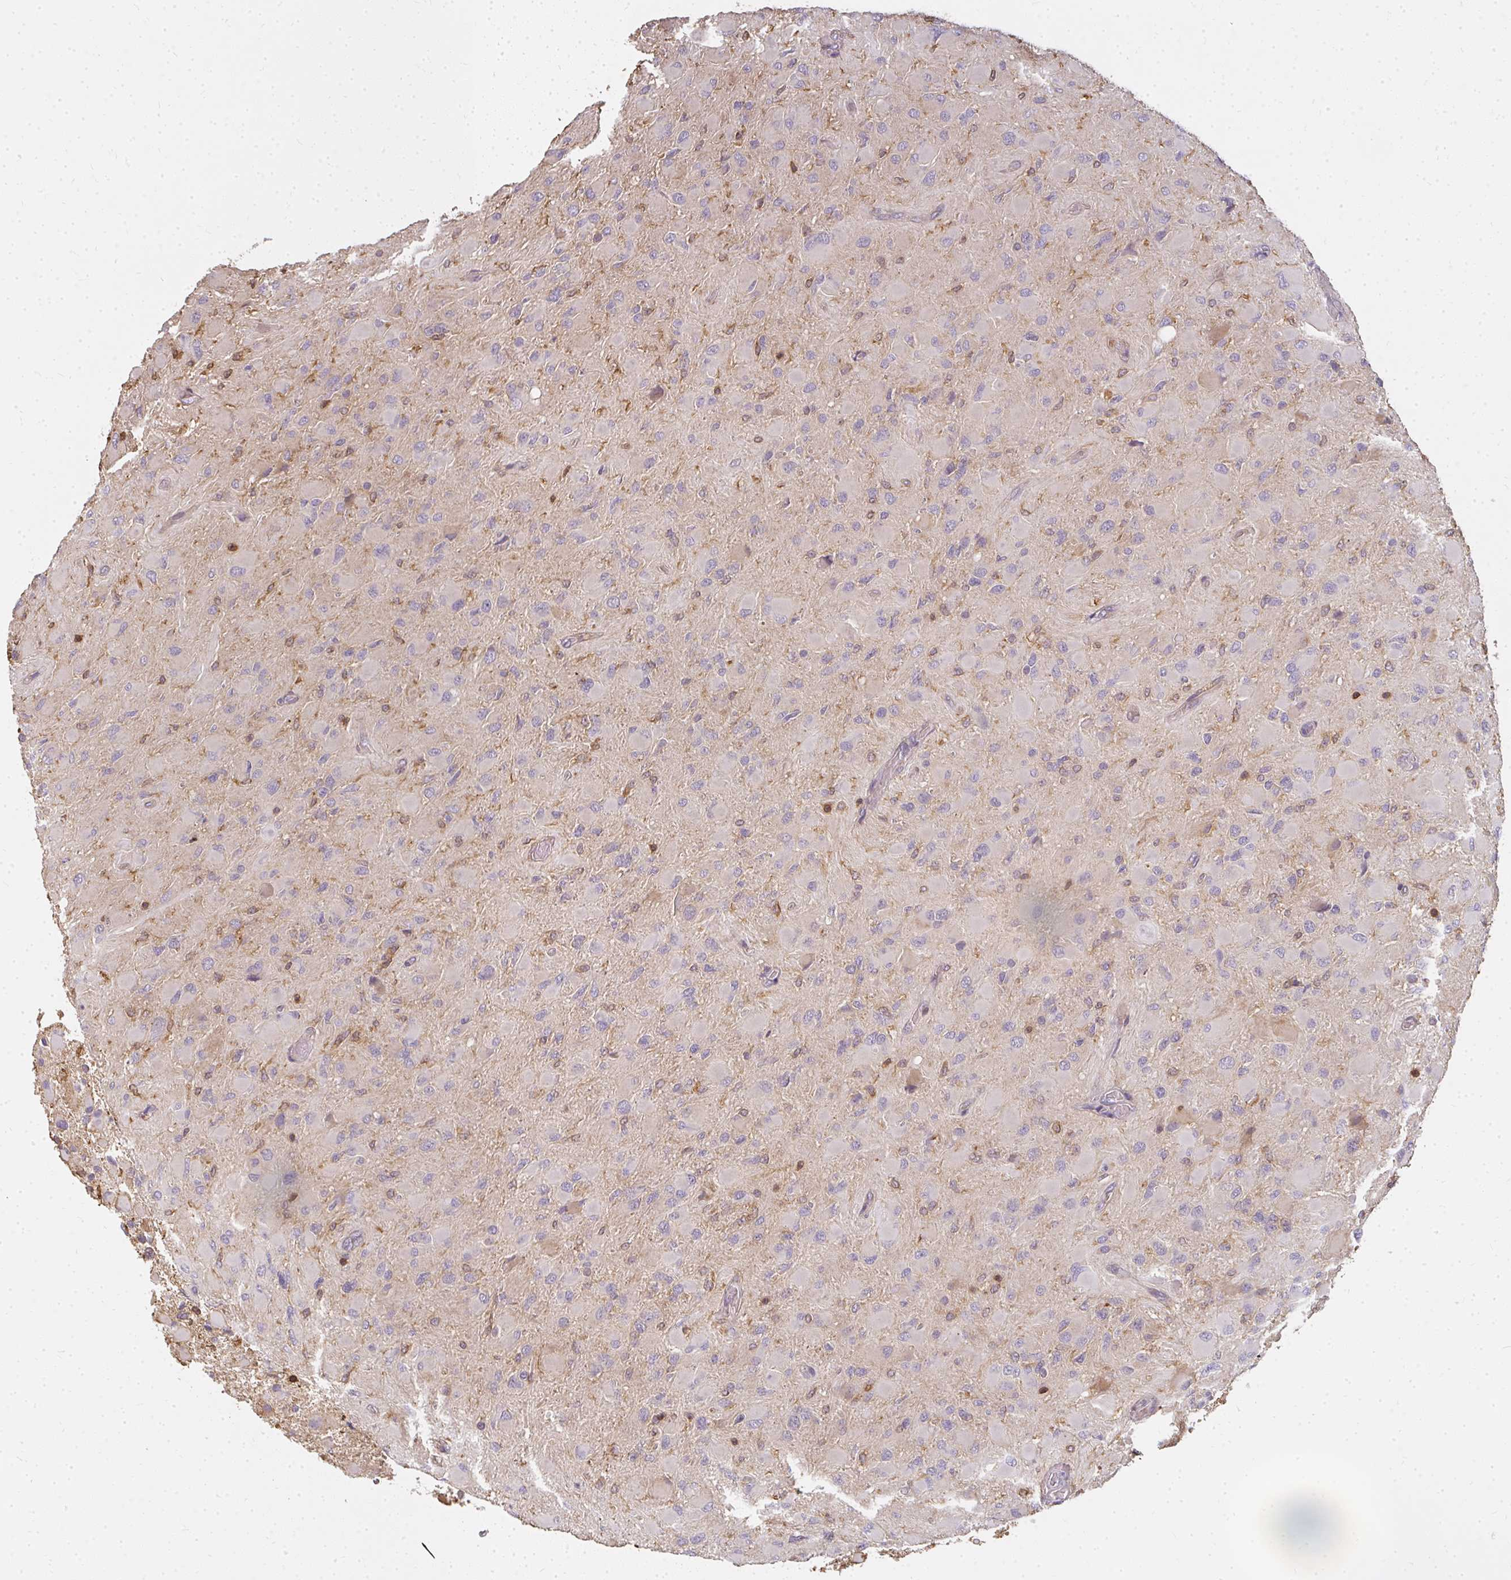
{"staining": {"intensity": "negative", "quantity": "none", "location": "none"}, "tissue": "glioma", "cell_type": "Tumor cells", "image_type": "cancer", "snomed": [{"axis": "morphology", "description": "Glioma, malignant, High grade"}, {"axis": "topography", "description": "Cerebral cortex"}], "caption": "The micrograph demonstrates no staining of tumor cells in high-grade glioma (malignant). (DAB (3,3'-diaminobenzidine) IHC, high magnification).", "gene": "CNTRL", "patient": {"sex": "female", "age": 36}}